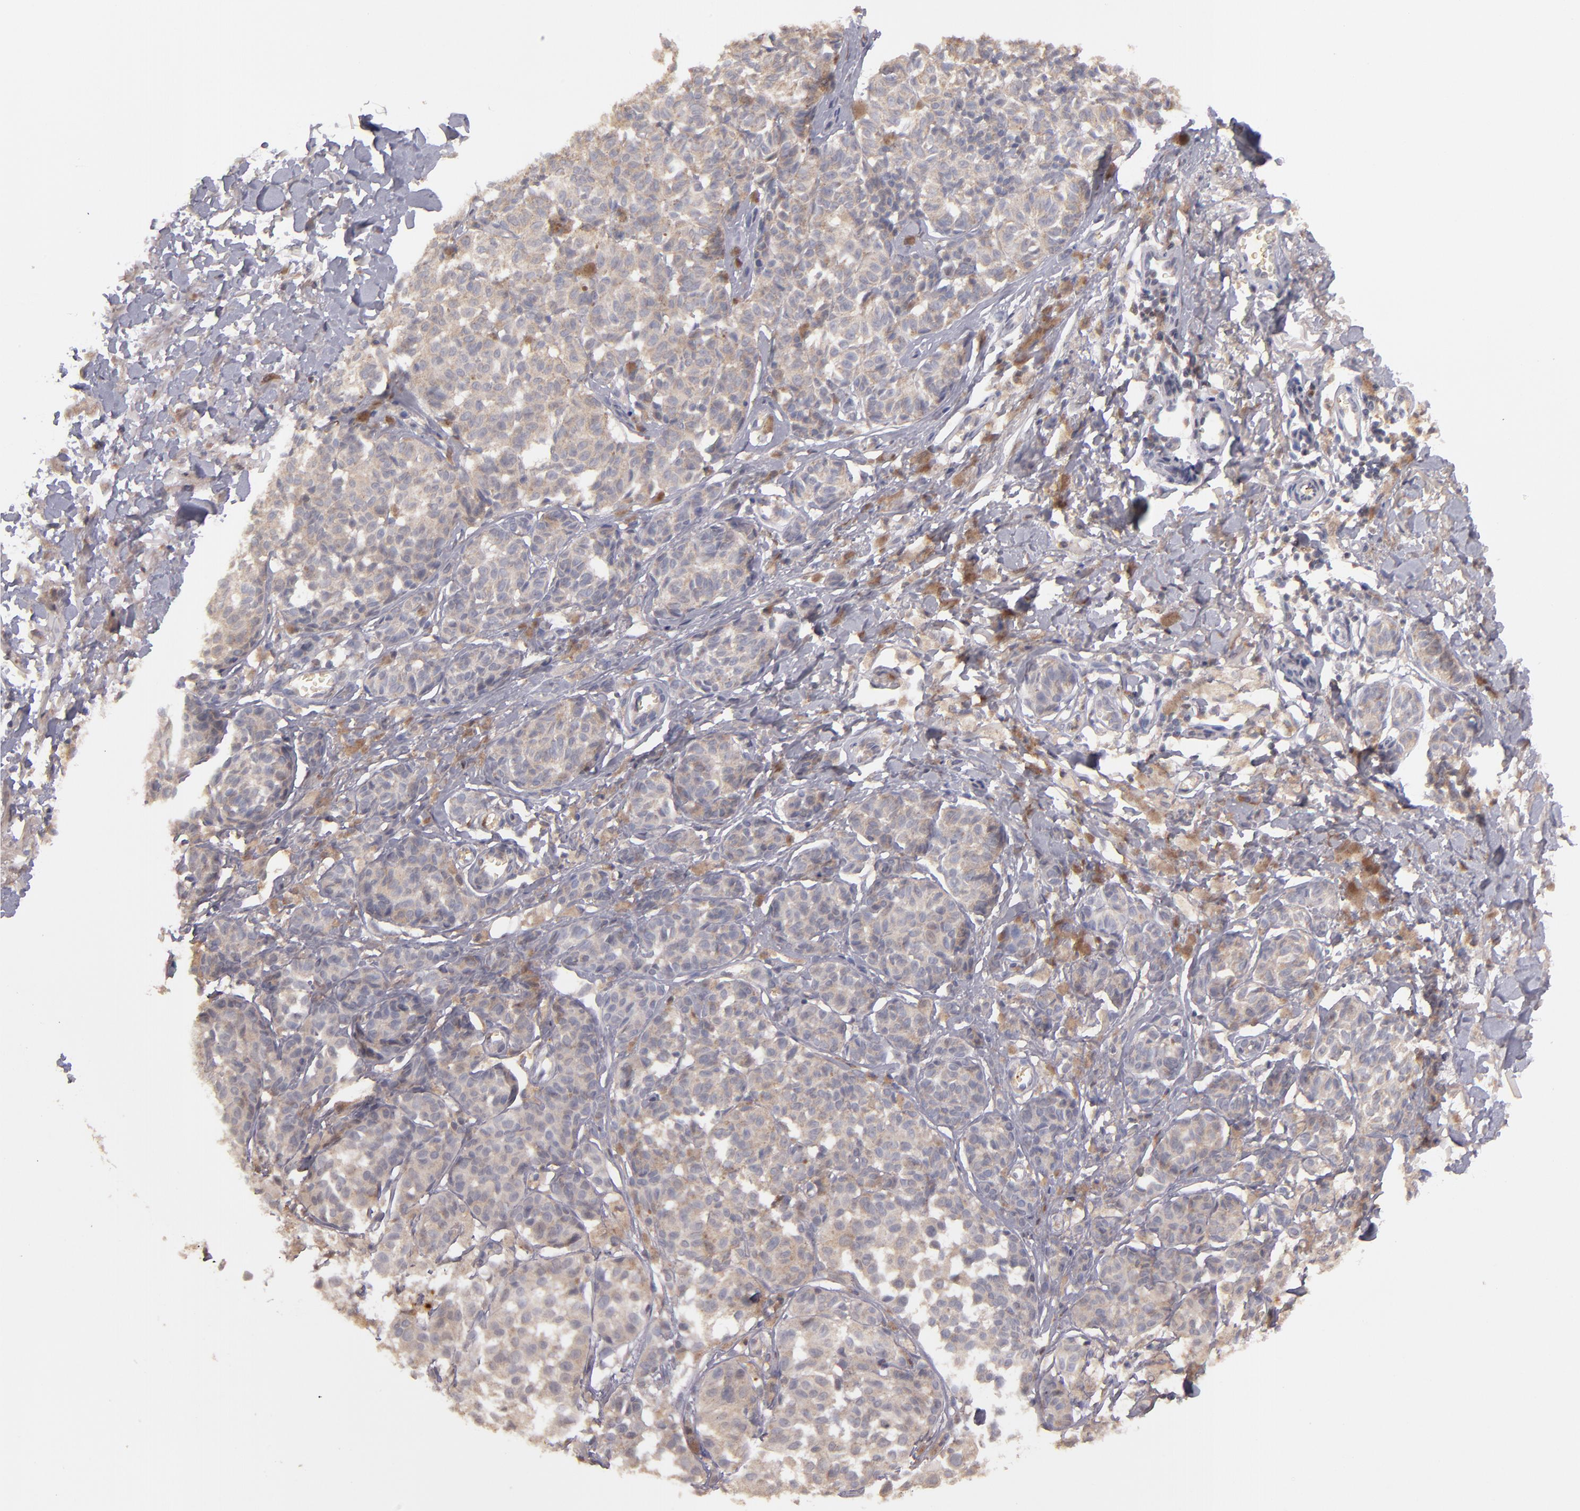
{"staining": {"intensity": "weak", "quantity": ">75%", "location": "cytoplasmic/membranous"}, "tissue": "melanoma", "cell_type": "Tumor cells", "image_type": "cancer", "snomed": [{"axis": "morphology", "description": "Malignant melanoma, NOS"}, {"axis": "topography", "description": "Skin"}], "caption": "A histopathology image showing weak cytoplasmic/membranous expression in about >75% of tumor cells in melanoma, as visualized by brown immunohistochemical staining.", "gene": "SERPINC1", "patient": {"sex": "male", "age": 76}}